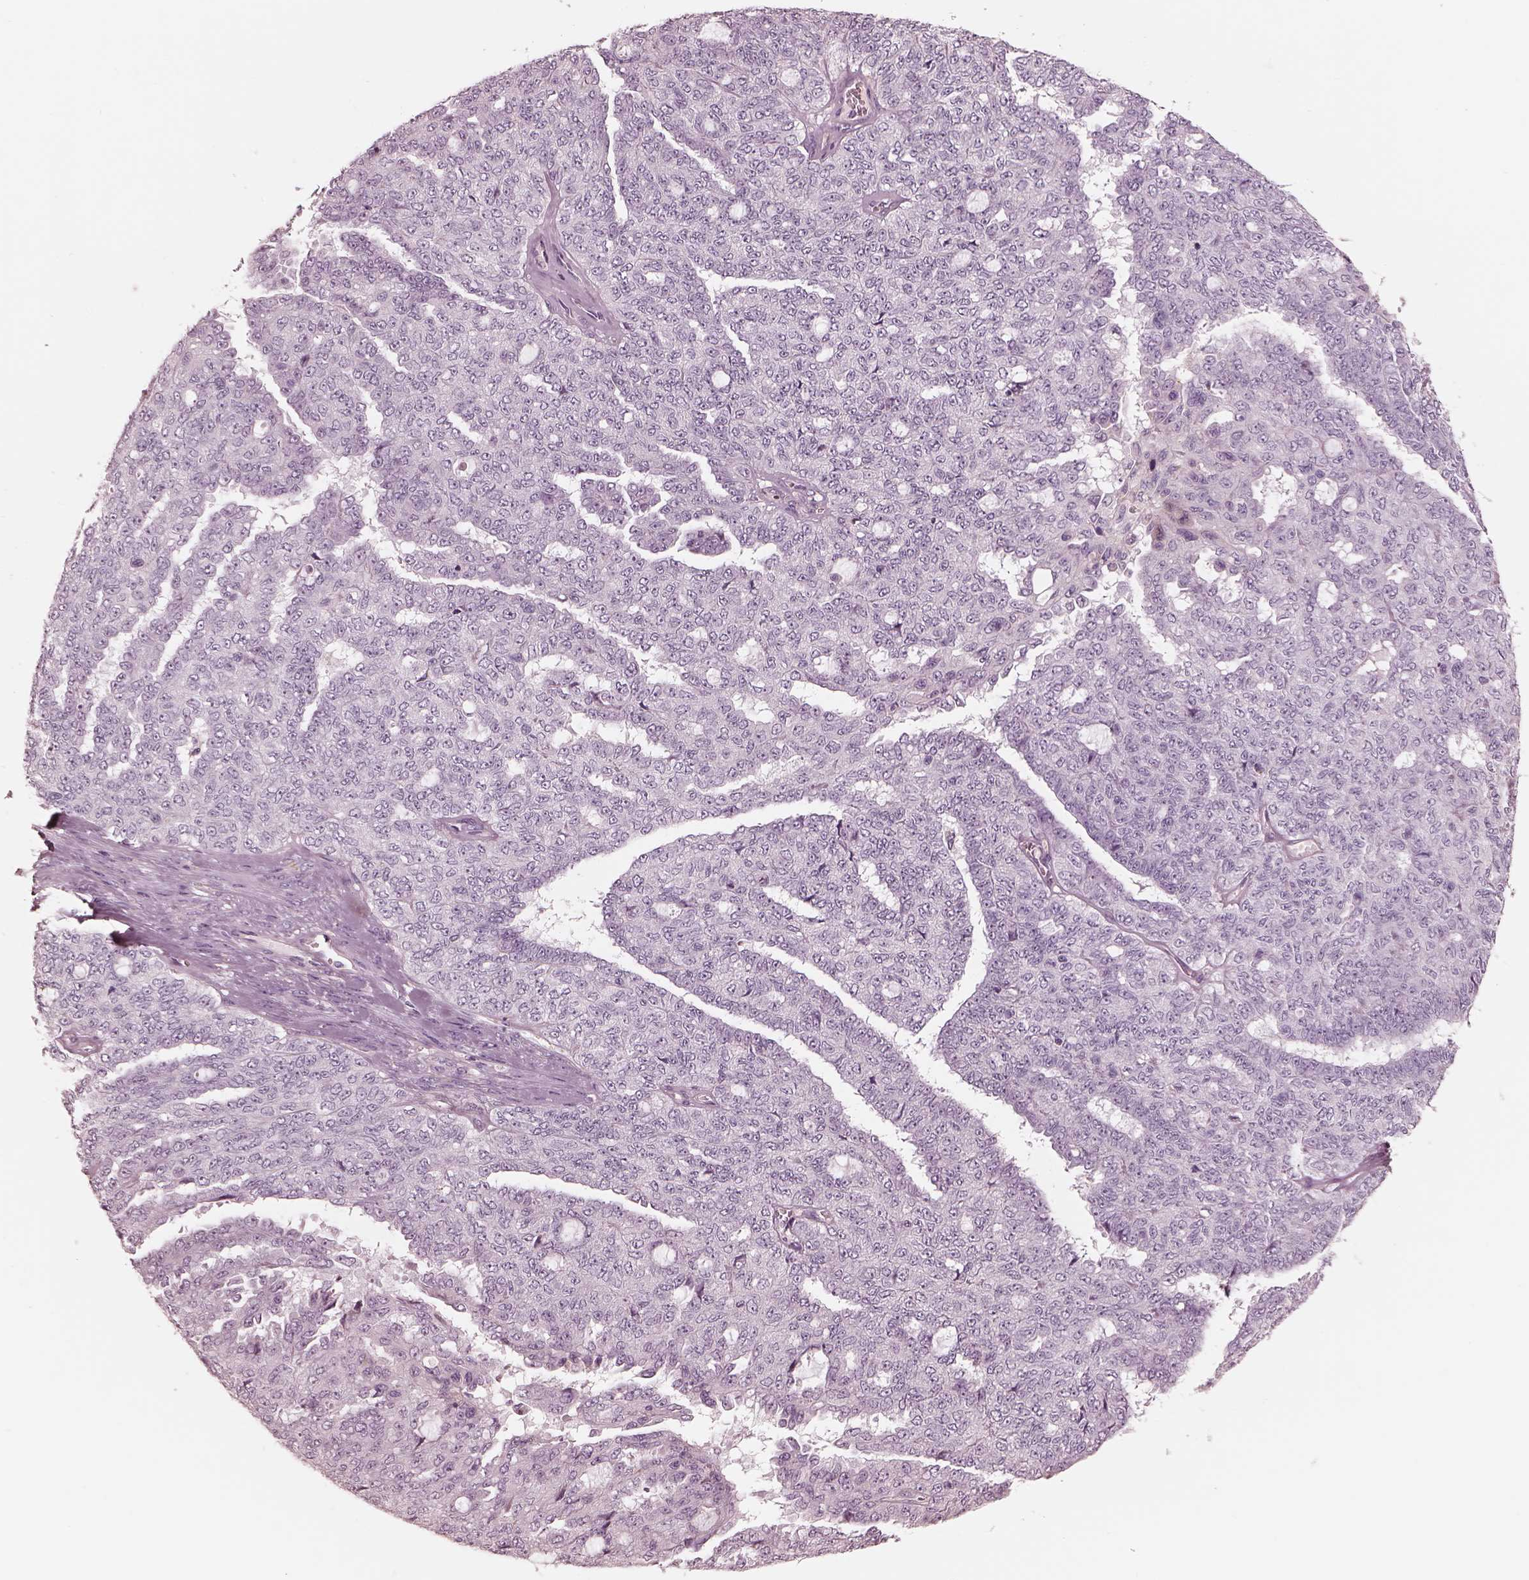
{"staining": {"intensity": "negative", "quantity": "none", "location": "none"}, "tissue": "ovarian cancer", "cell_type": "Tumor cells", "image_type": "cancer", "snomed": [{"axis": "morphology", "description": "Cystadenocarcinoma, serous, NOS"}, {"axis": "topography", "description": "Ovary"}], "caption": "Human ovarian cancer (serous cystadenocarcinoma) stained for a protein using immunohistochemistry shows no staining in tumor cells.", "gene": "CADM2", "patient": {"sex": "female", "age": 71}}